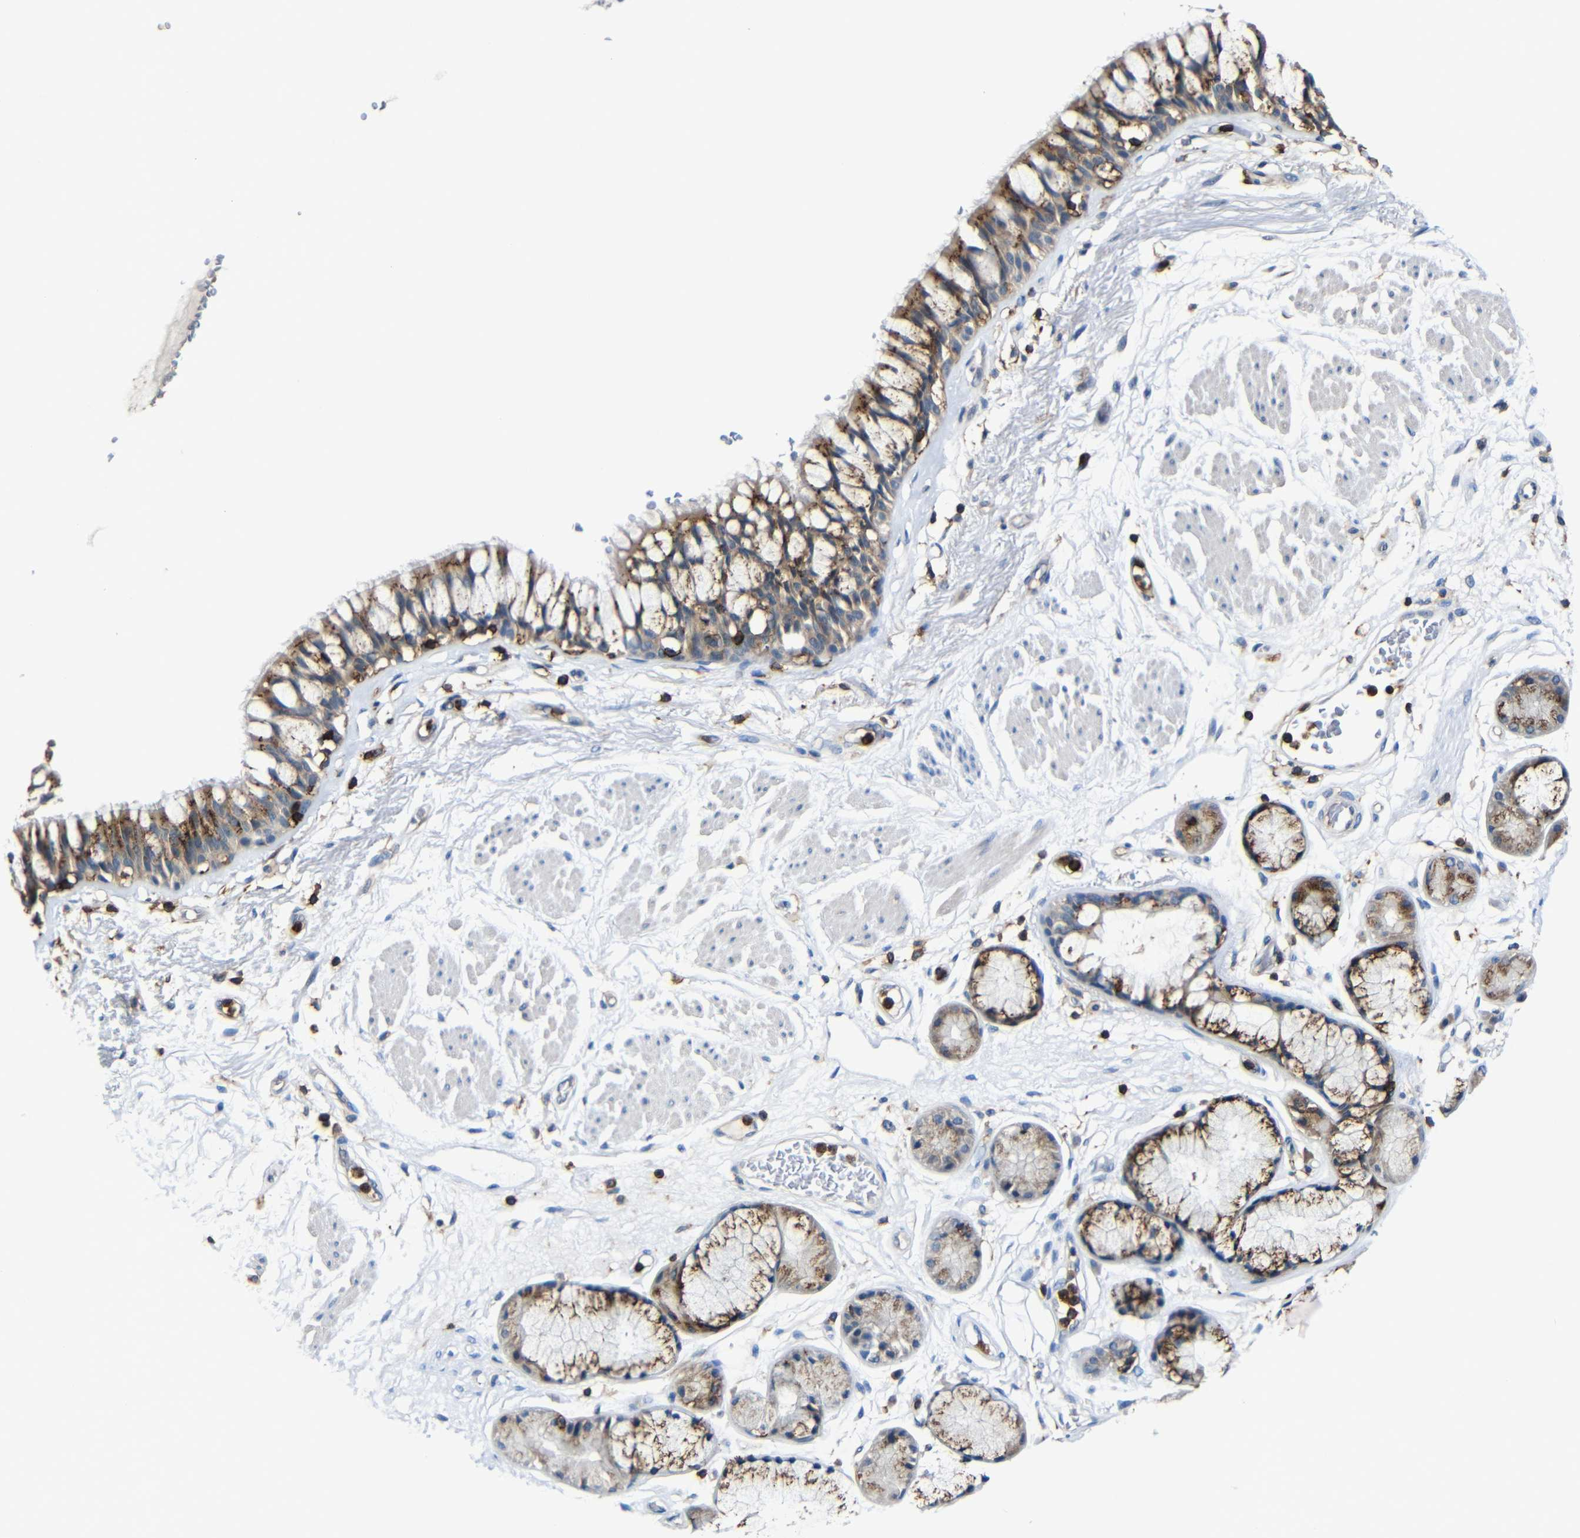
{"staining": {"intensity": "moderate", "quantity": ">75%", "location": "cytoplasmic/membranous"}, "tissue": "bronchus", "cell_type": "Respiratory epithelial cells", "image_type": "normal", "snomed": [{"axis": "morphology", "description": "Normal tissue, NOS"}, {"axis": "topography", "description": "Bronchus"}], "caption": "An immunohistochemistry histopathology image of normal tissue is shown. Protein staining in brown shows moderate cytoplasmic/membranous positivity in bronchus within respiratory epithelial cells.", "gene": "P2RY12", "patient": {"sex": "male", "age": 66}}